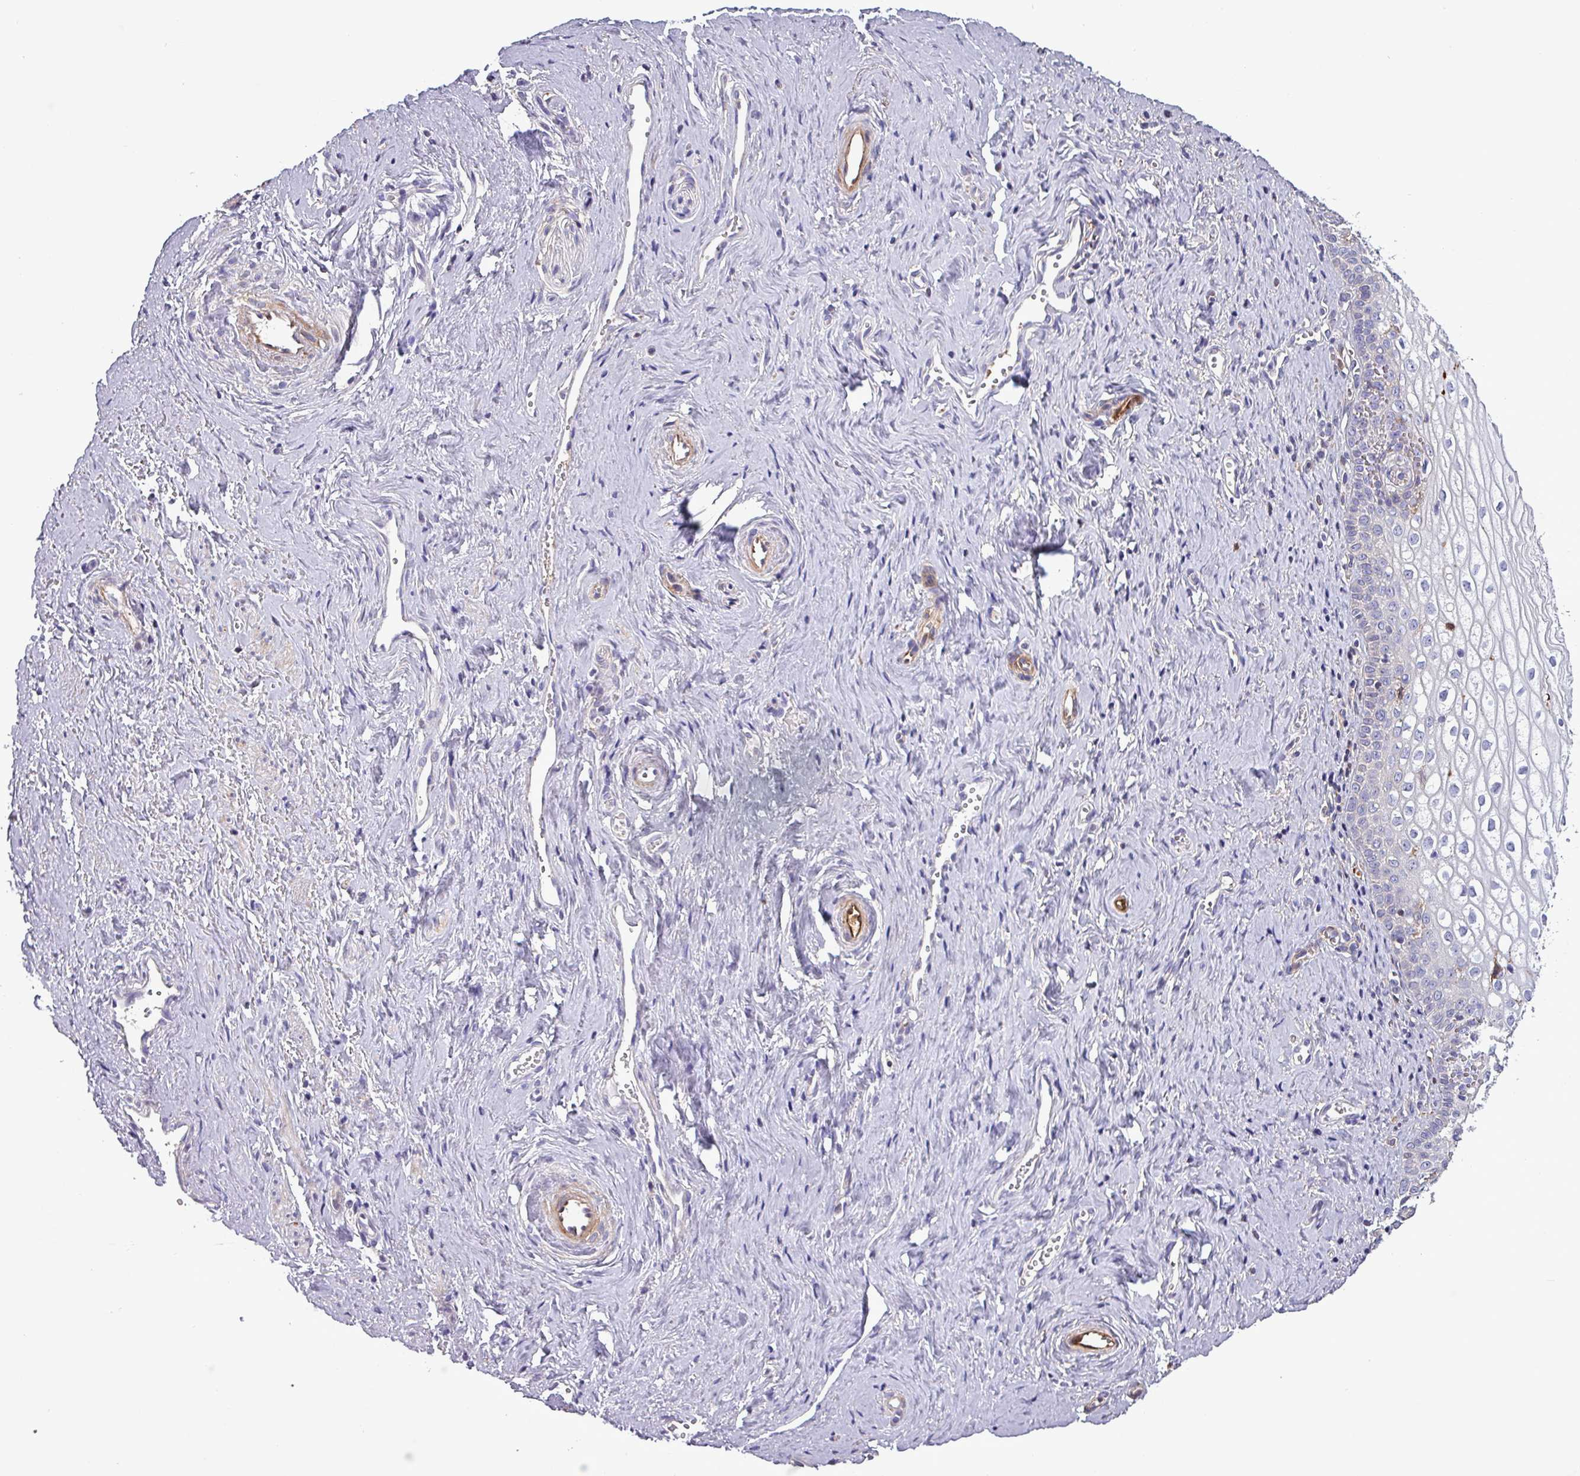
{"staining": {"intensity": "negative", "quantity": "none", "location": "none"}, "tissue": "vagina", "cell_type": "Squamous epithelial cells", "image_type": "normal", "snomed": [{"axis": "morphology", "description": "Normal tissue, NOS"}, {"axis": "topography", "description": "Vagina"}], "caption": "A photomicrograph of vagina stained for a protein shows no brown staining in squamous epithelial cells. (Stains: DAB IHC with hematoxylin counter stain, Microscopy: brightfield microscopy at high magnification).", "gene": "SCIN", "patient": {"sex": "female", "age": 59}}